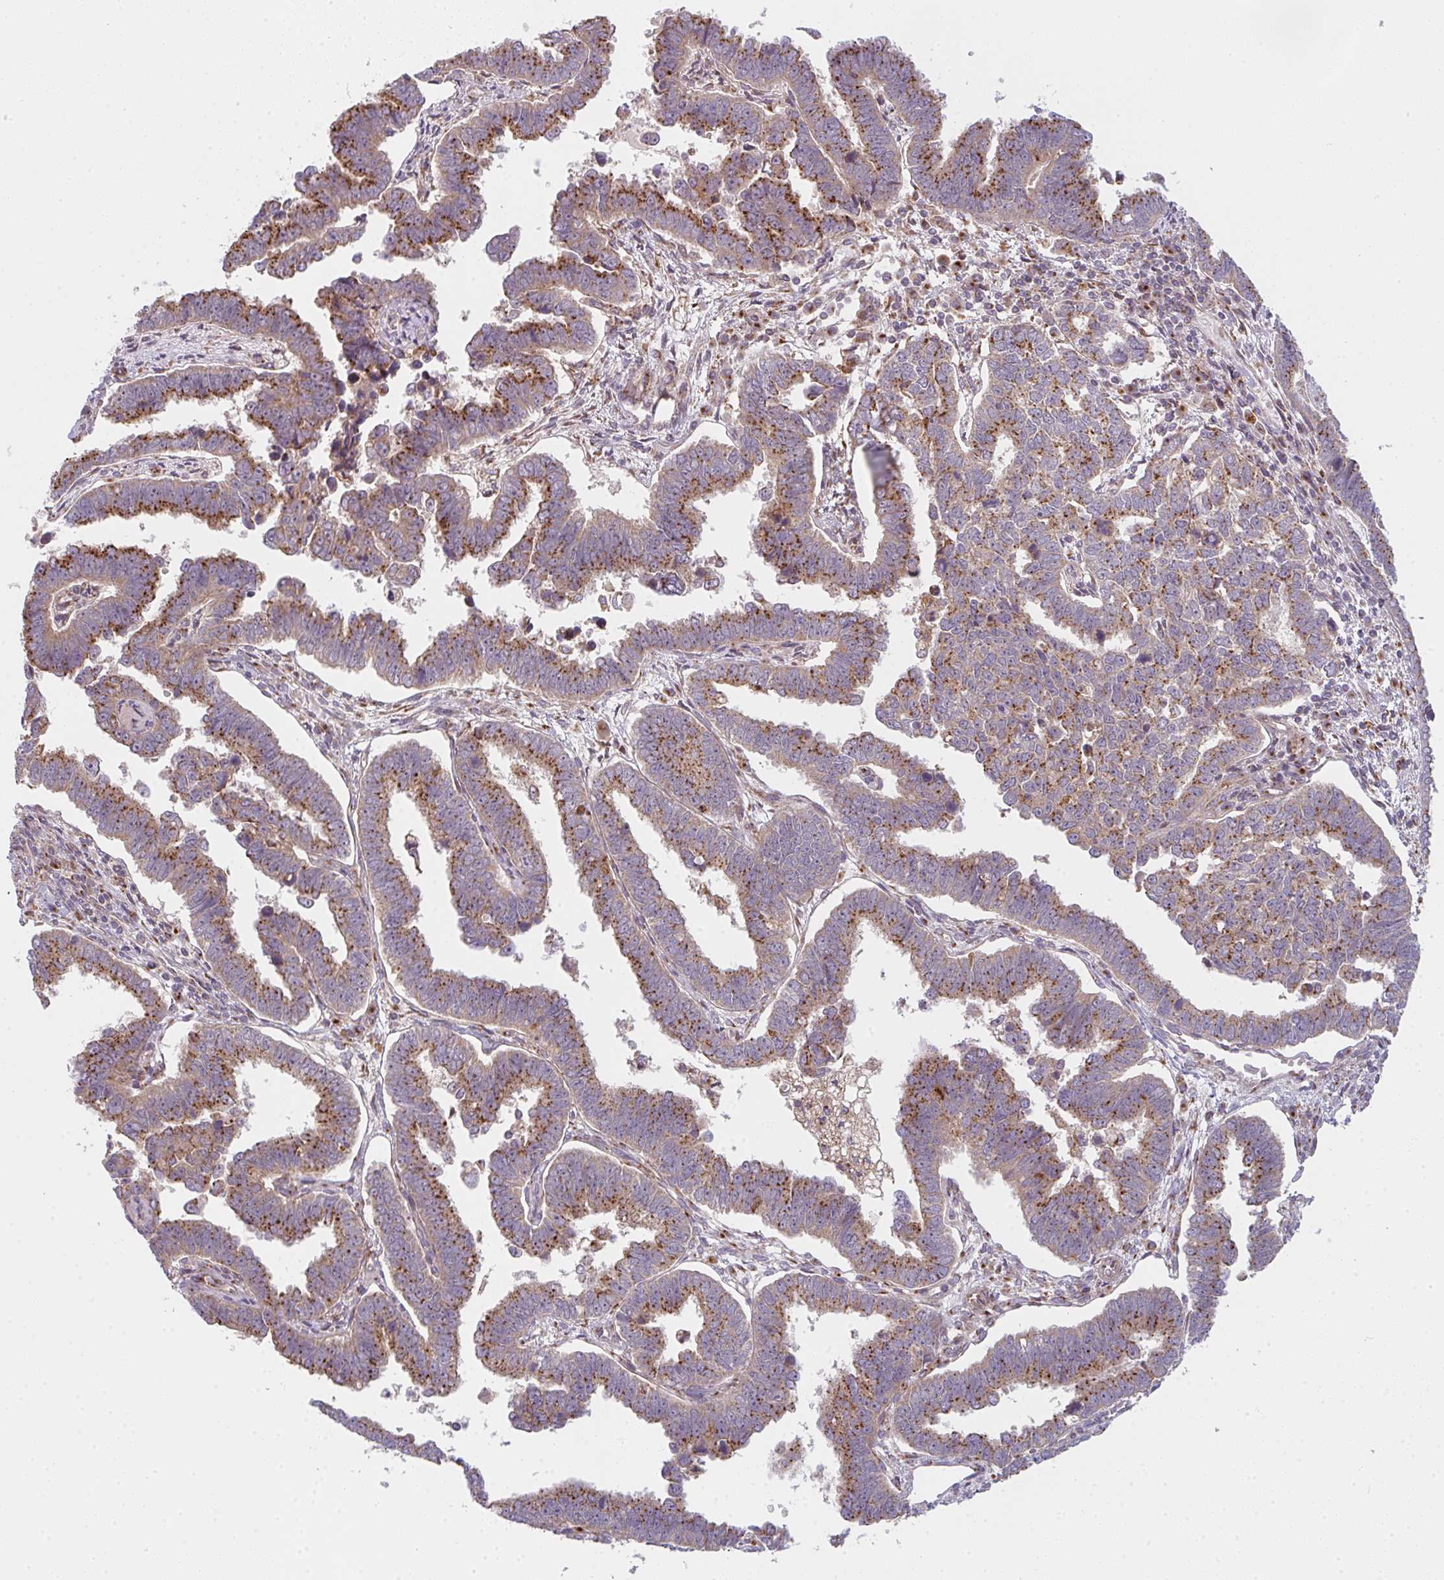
{"staining": {"intensity": "strong", "quantity": ">75%", "location": "cytoplasmic/membranous"}, "tissue": "endometrial cancer", "cell_type": "Tumor cells", "image_type": "cancer", "snomed": [{"axis": "morphology", "description": "Adenocarcinoma, NOS"}, {"axis": "topography", "description": "Endometrium"}], "caption": "Strong cytoplasmic/membranous positivity for a protein is seen in approximately >75% of tumor cells of endometrial cancer using immunohistochemistry (IHC).", "gene": "GVQW3", "patient": {"sex": "female", "age": 75}}